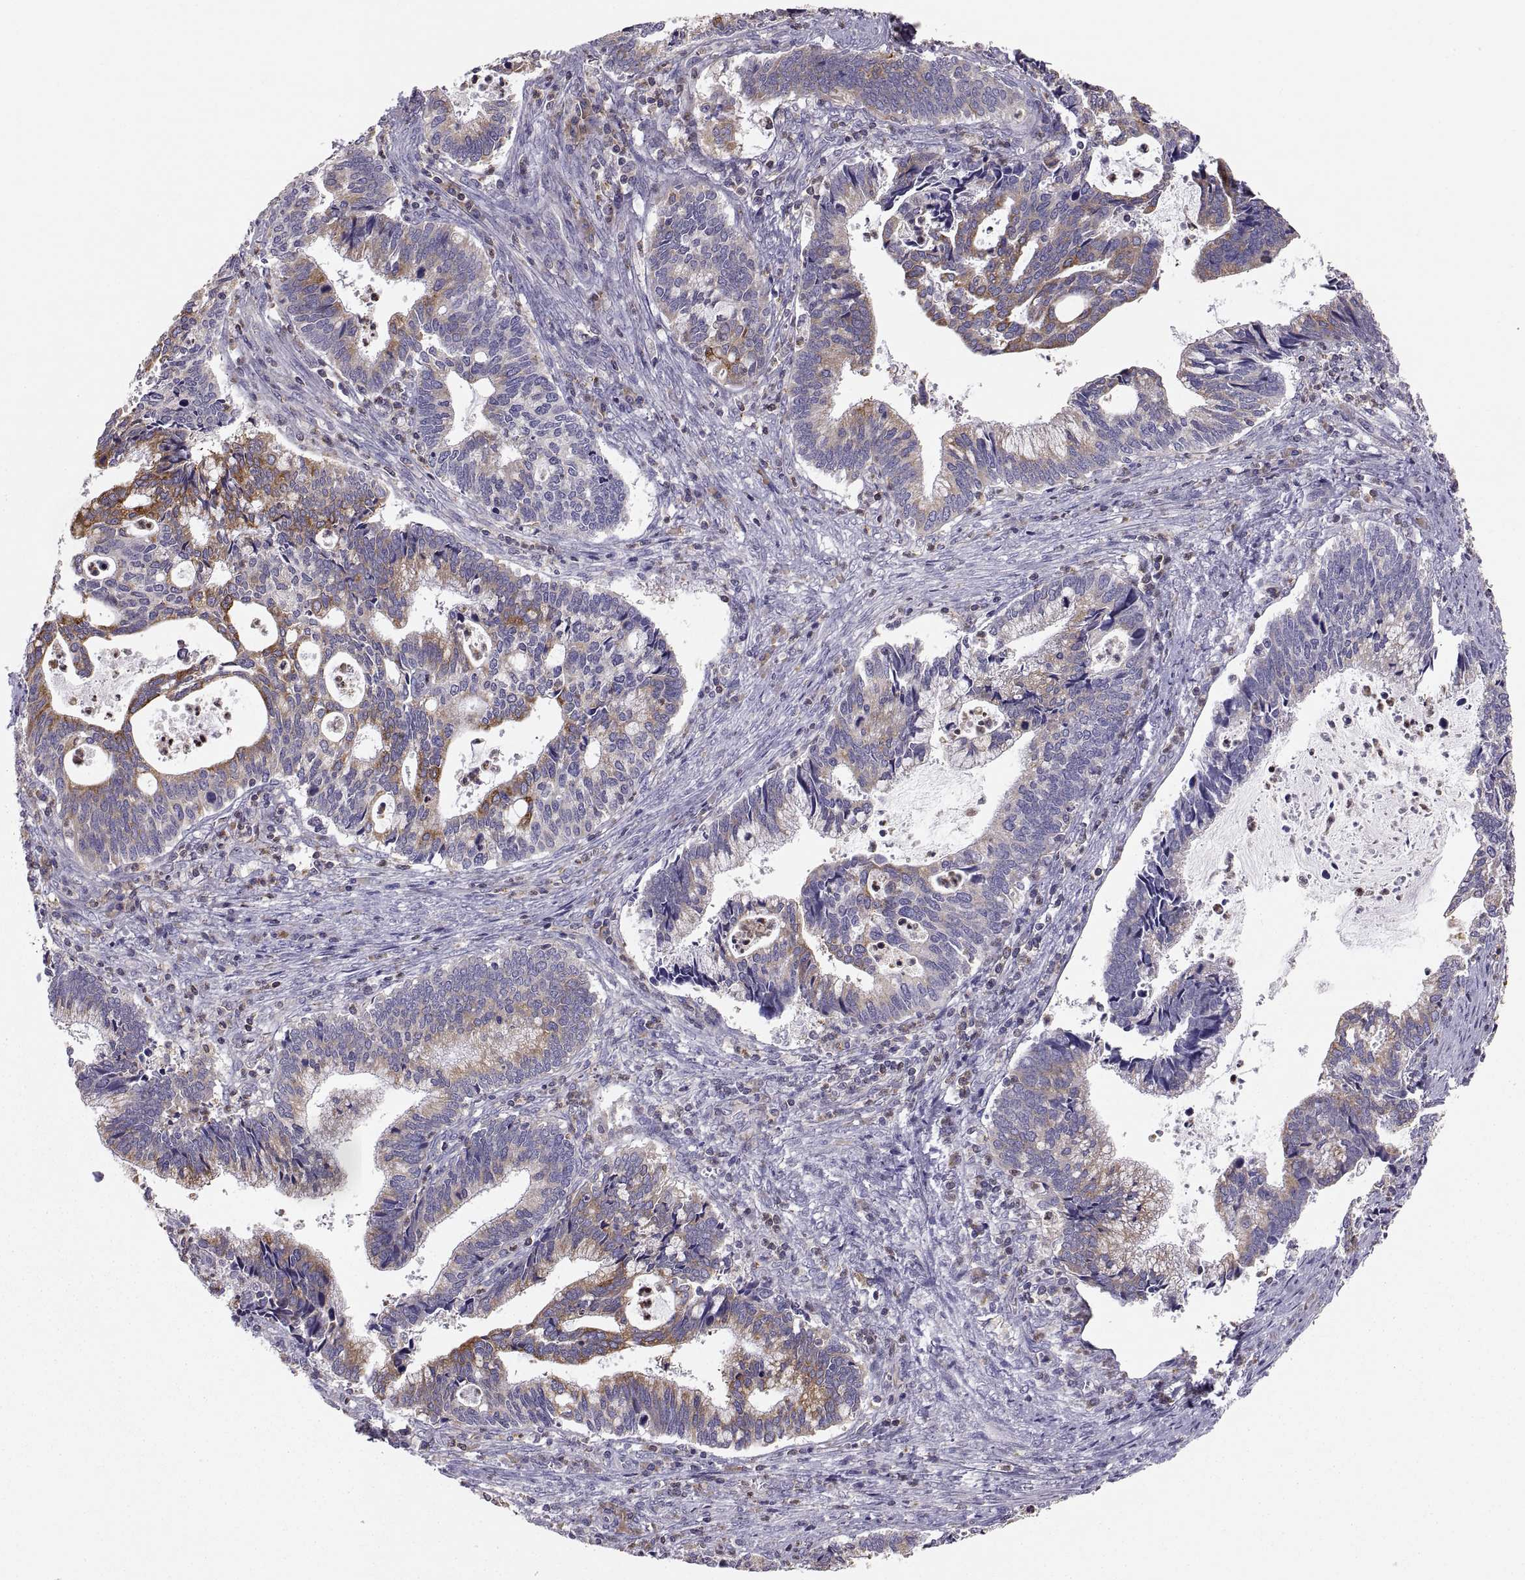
{"staining": {"intensity": "moderate", "quantity": "25%-75%", "location": "cytoplasmic/membranous"}, "tissue": "cervical cancer", "cell_type": "Tumor cells", "image_type": "cancer", "snomed": [{"axis": "morphology", "description": "Adenocarcinoma, NOS"}, {"axis": "topography", "description": "Cervix"}], "caption": "A brown stain highlights moderate cytoplasmic/membranous positivity of a protein in cervical cancer (adenocarcinoma) tumor cells.", "gene": "ERO1A", "patient": {"sex": "female", "age": 42}}